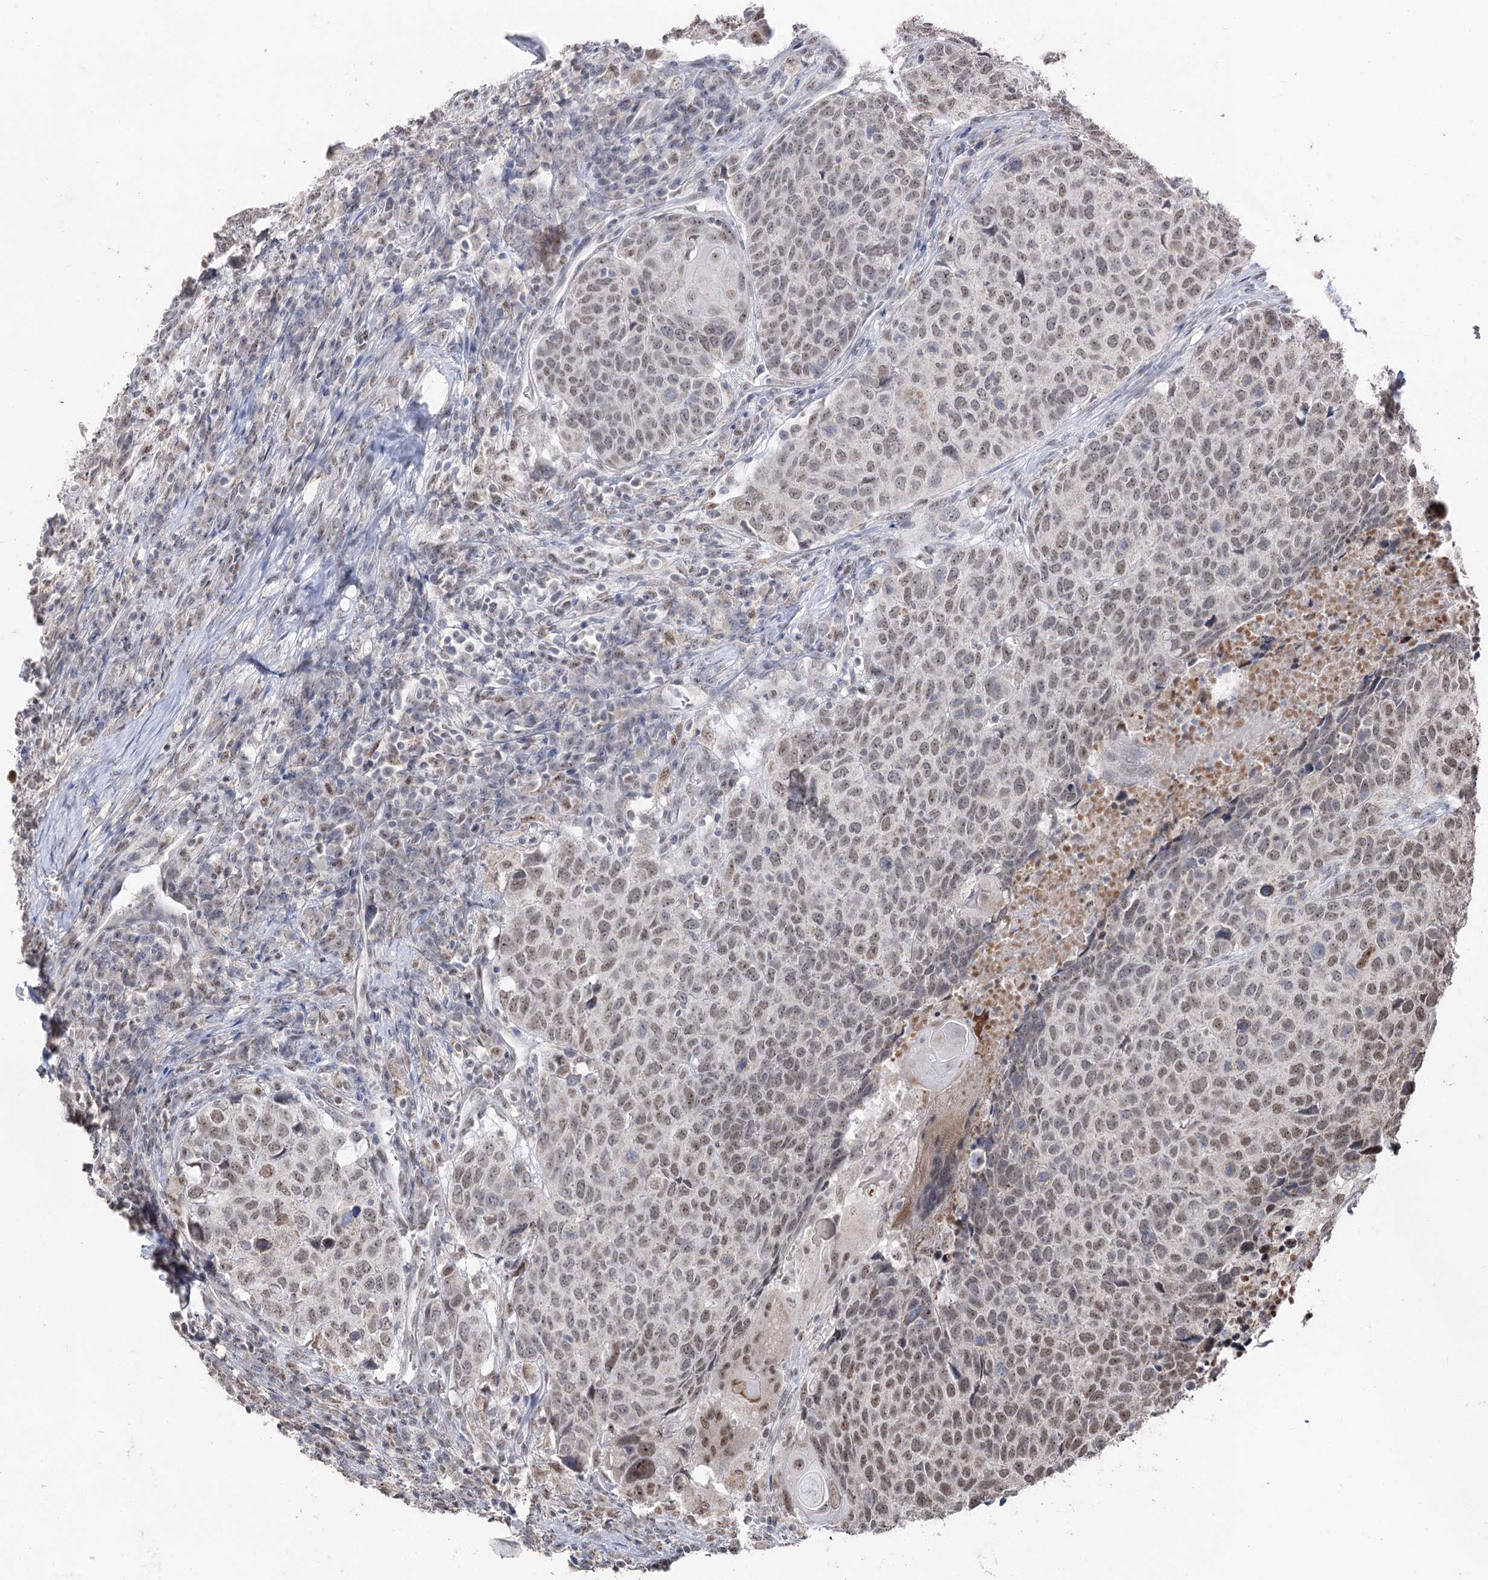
{"staining": {"intensity": "weak", "quantity": "25%-75%", "location": "nuclear"}, "tissue": "head and neck cancer", "cell_type": "Tumor cells", "image_type": "cancer", "snomed": [{"axis": "morphology", "description": "Squamous cell carcinoma, NOS"}, {"axis": "topography", "description": "Head-Neck"}], "caption": "Brown immunohistochemical staining in human head and neck cancer displays weak nuclear staining in approximately 25%-75% of tumor cells. The staining was performed using DAB to visualize the protein expression in brown, while the nuclei were stained in blue with hematoxylin (Magnification: 20x).", "gene": "RUFY4", "patient": {"sex": "male", "age": 66}}